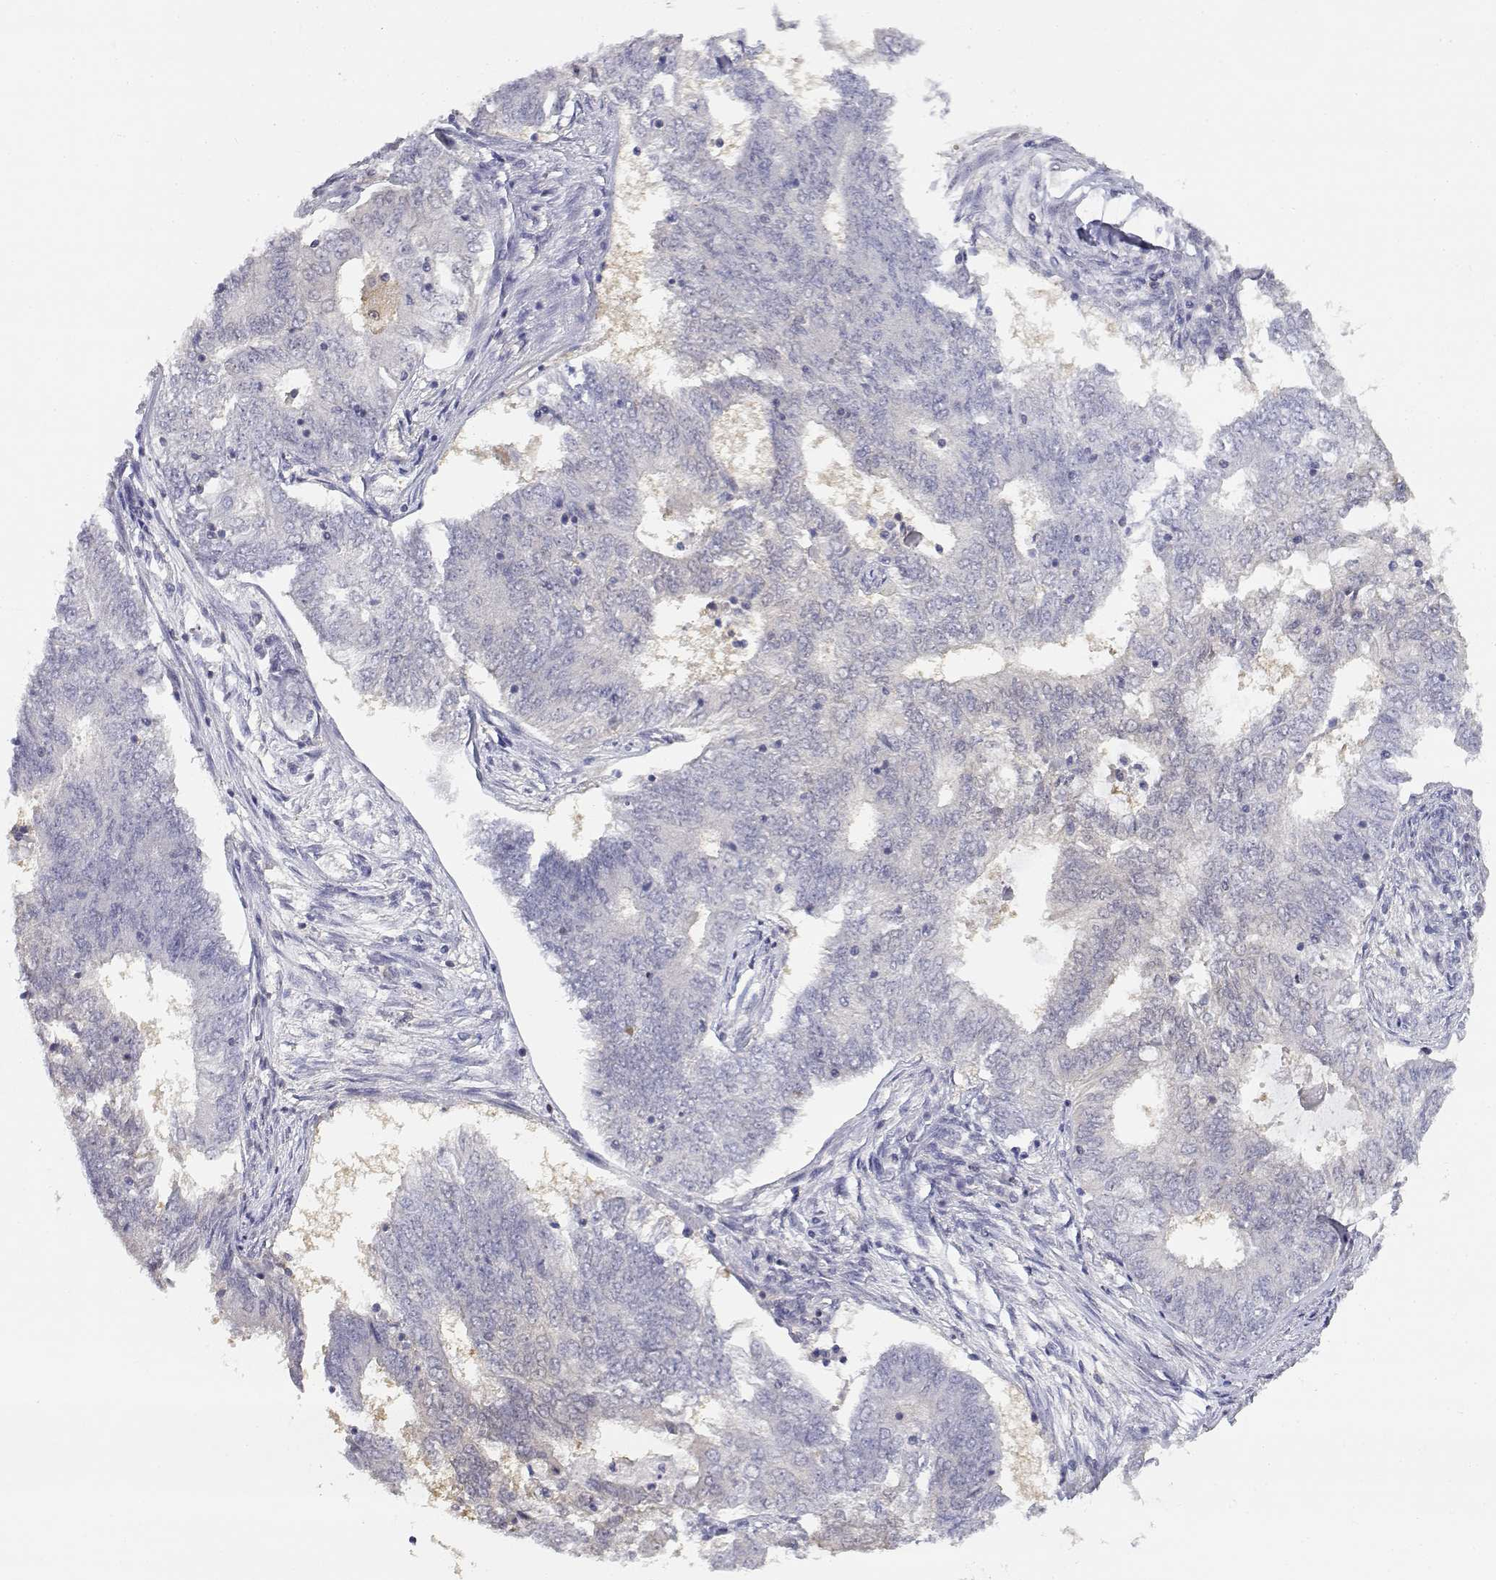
{"staining": {"intensity": "negative", "quantity": "none", "location": "none"}, "tissue": "endometrial cancer", "cell_type": "Tumor cells", "image_type": "cancer", "snomed": [{"axis": "morphology", "description": "Adenocarcinoma, NOS"}, {"axis": "topography", "description": "Endometrium"}], "caption": "A photomicrograph of endometrial cancer stained for a protein reveals no brown staining in tumor cells.", "gene": "ADA", "patient": {"sex": "female", "age": 62}}